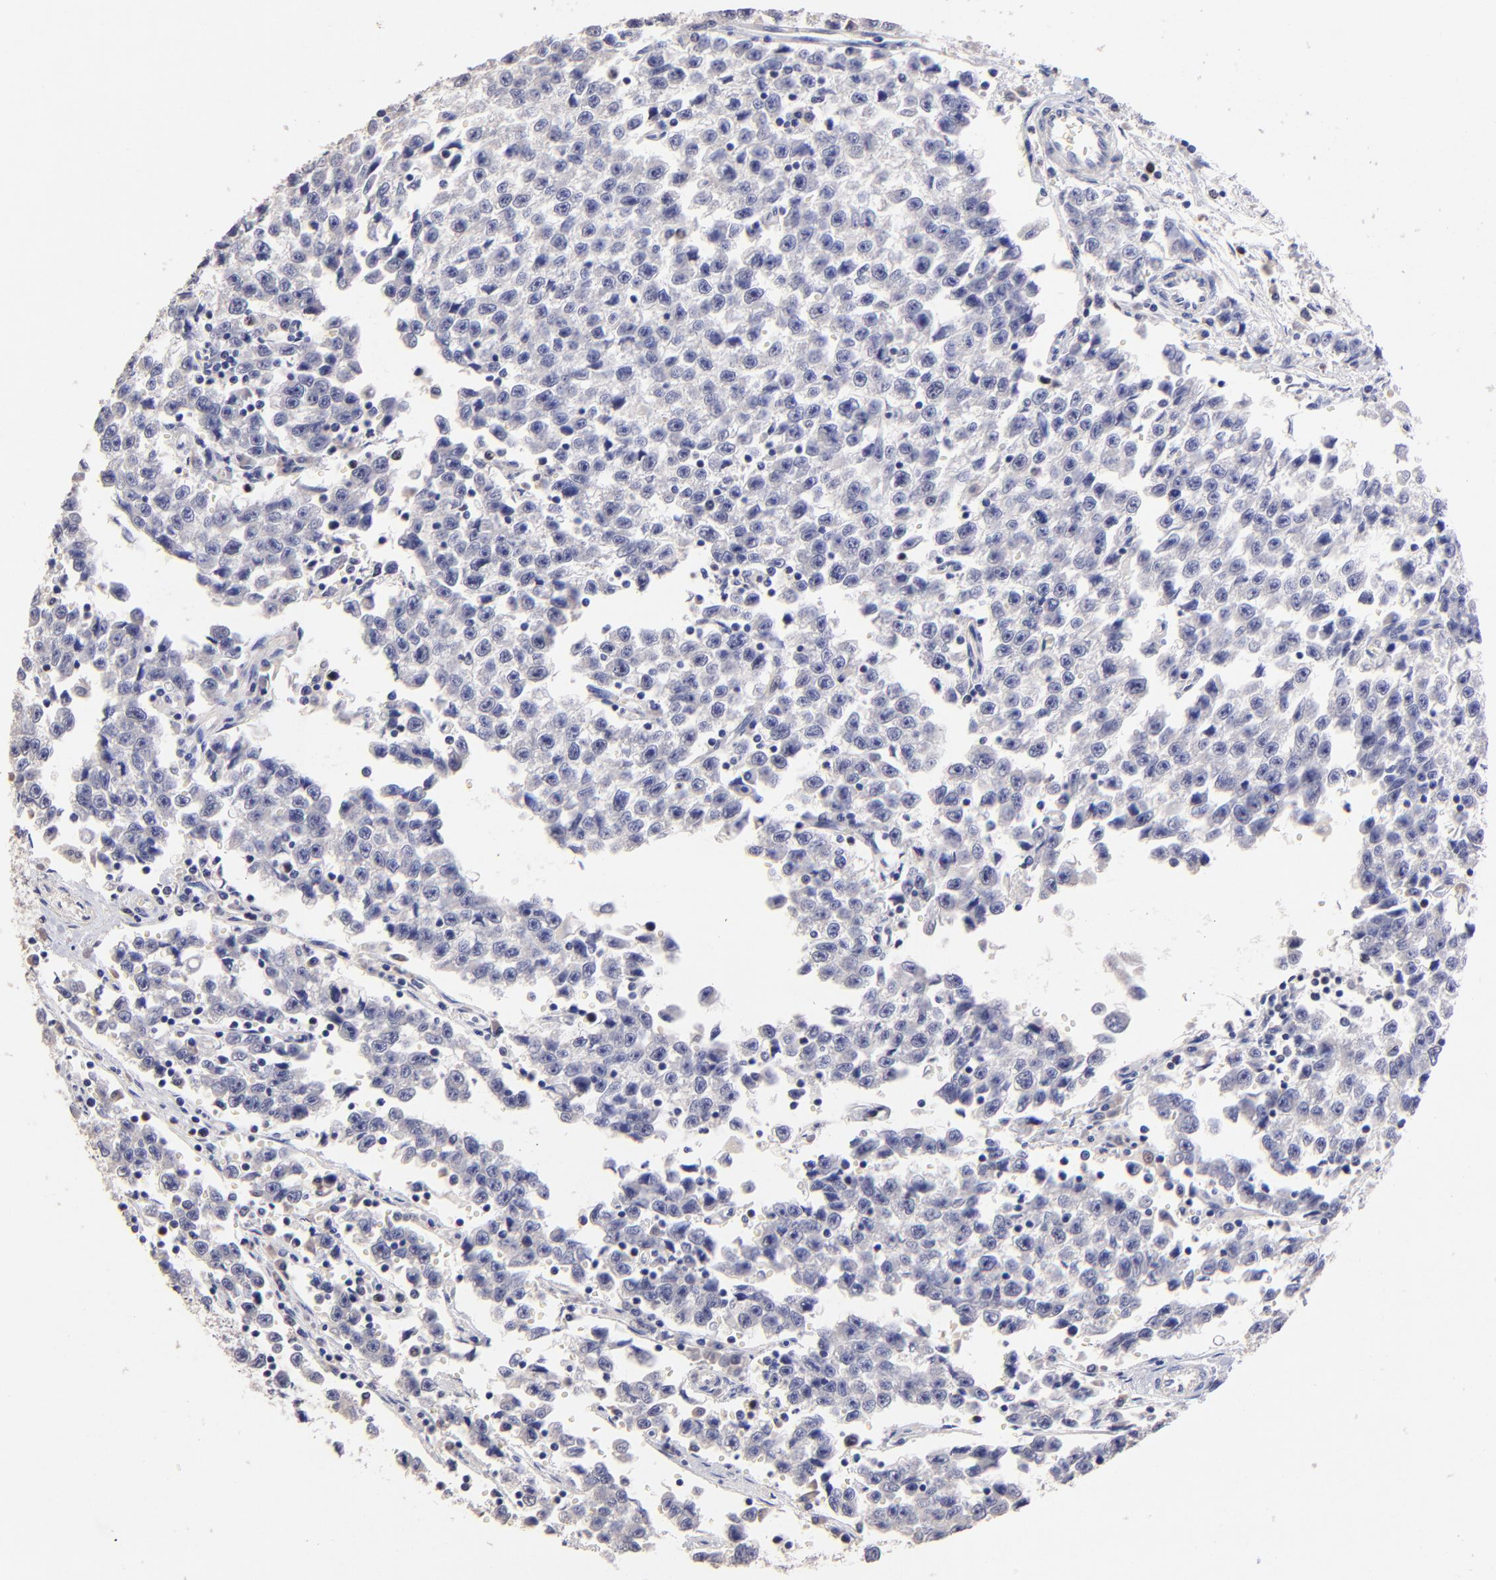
{"staining": {"intensity": "negative", "quantity": "none", "location": "none"}, "tissue": "testis cancer", "cell_type": "Tumor cells", "image_type": "cancer", "snomed": [{"axis": "morphology", "description": "Seminoma, NOS"}, {"axis": "topography", "description": "Testis"}], "caption": "There is no significant expression in tumor cells of testis cancer.", "gene": "DNMT1", "patient": {"sex": "male", "age": 35}}